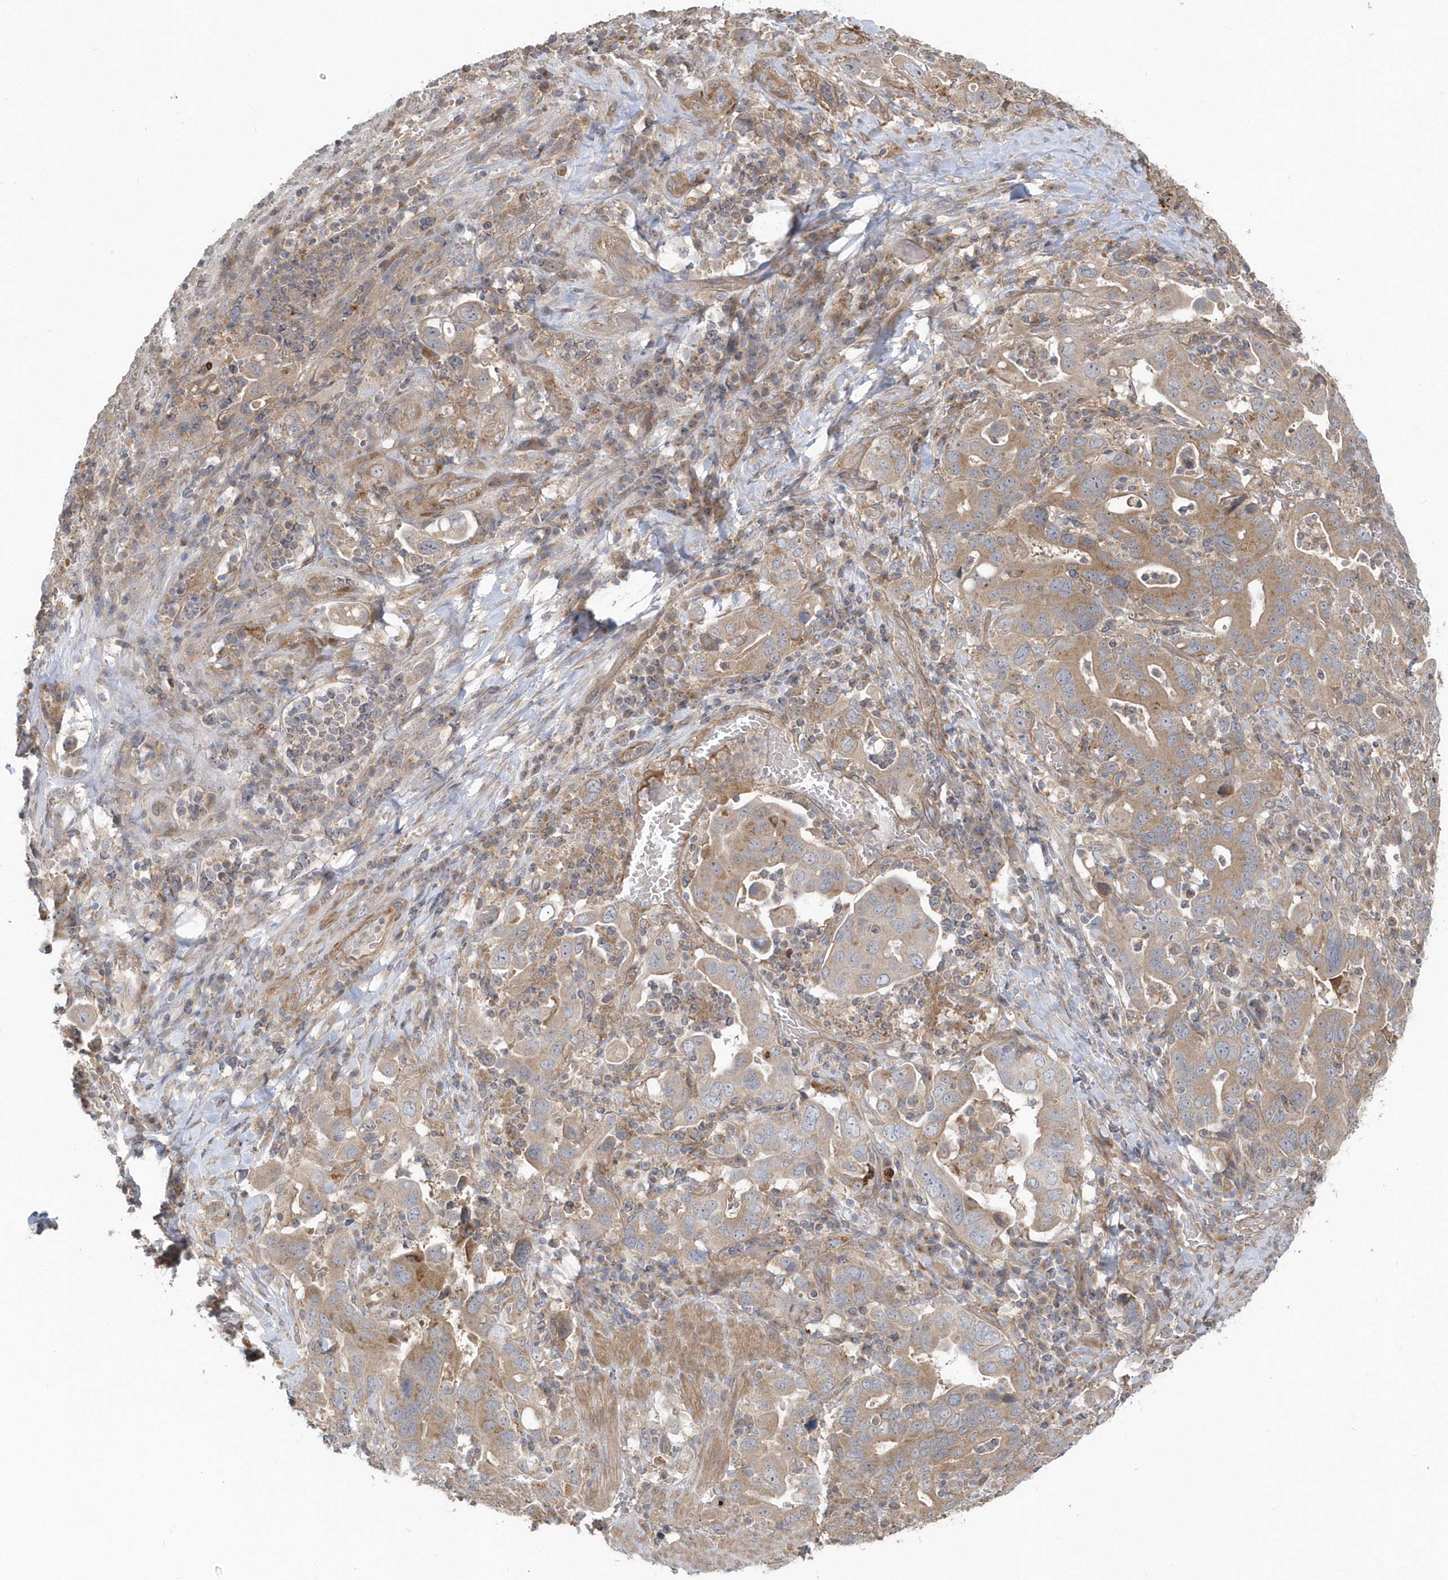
{"staining": {"intensity": "weak", "quantity": "25%-75%", "location": "cytoplasmic/membranous"}, "tissue": "stomach cancer", "cell_type": "Tumor cells", "image_type": "cancer", "snomed": [{"axis": "morphology", "description": "Adenocarcinoma, NOS"}, {"axis": "topography", "description": "Stomach, upper"}], "caption": "Immunohistochemical staining of stomach cancer (adenocarcinoma) reveals low levels of weak cytoplasmic/membranous positivity in about 25%-75% of tumor cells.", "gene": "ACTR1A", "patient": {"sex": "male", "age": 62}}